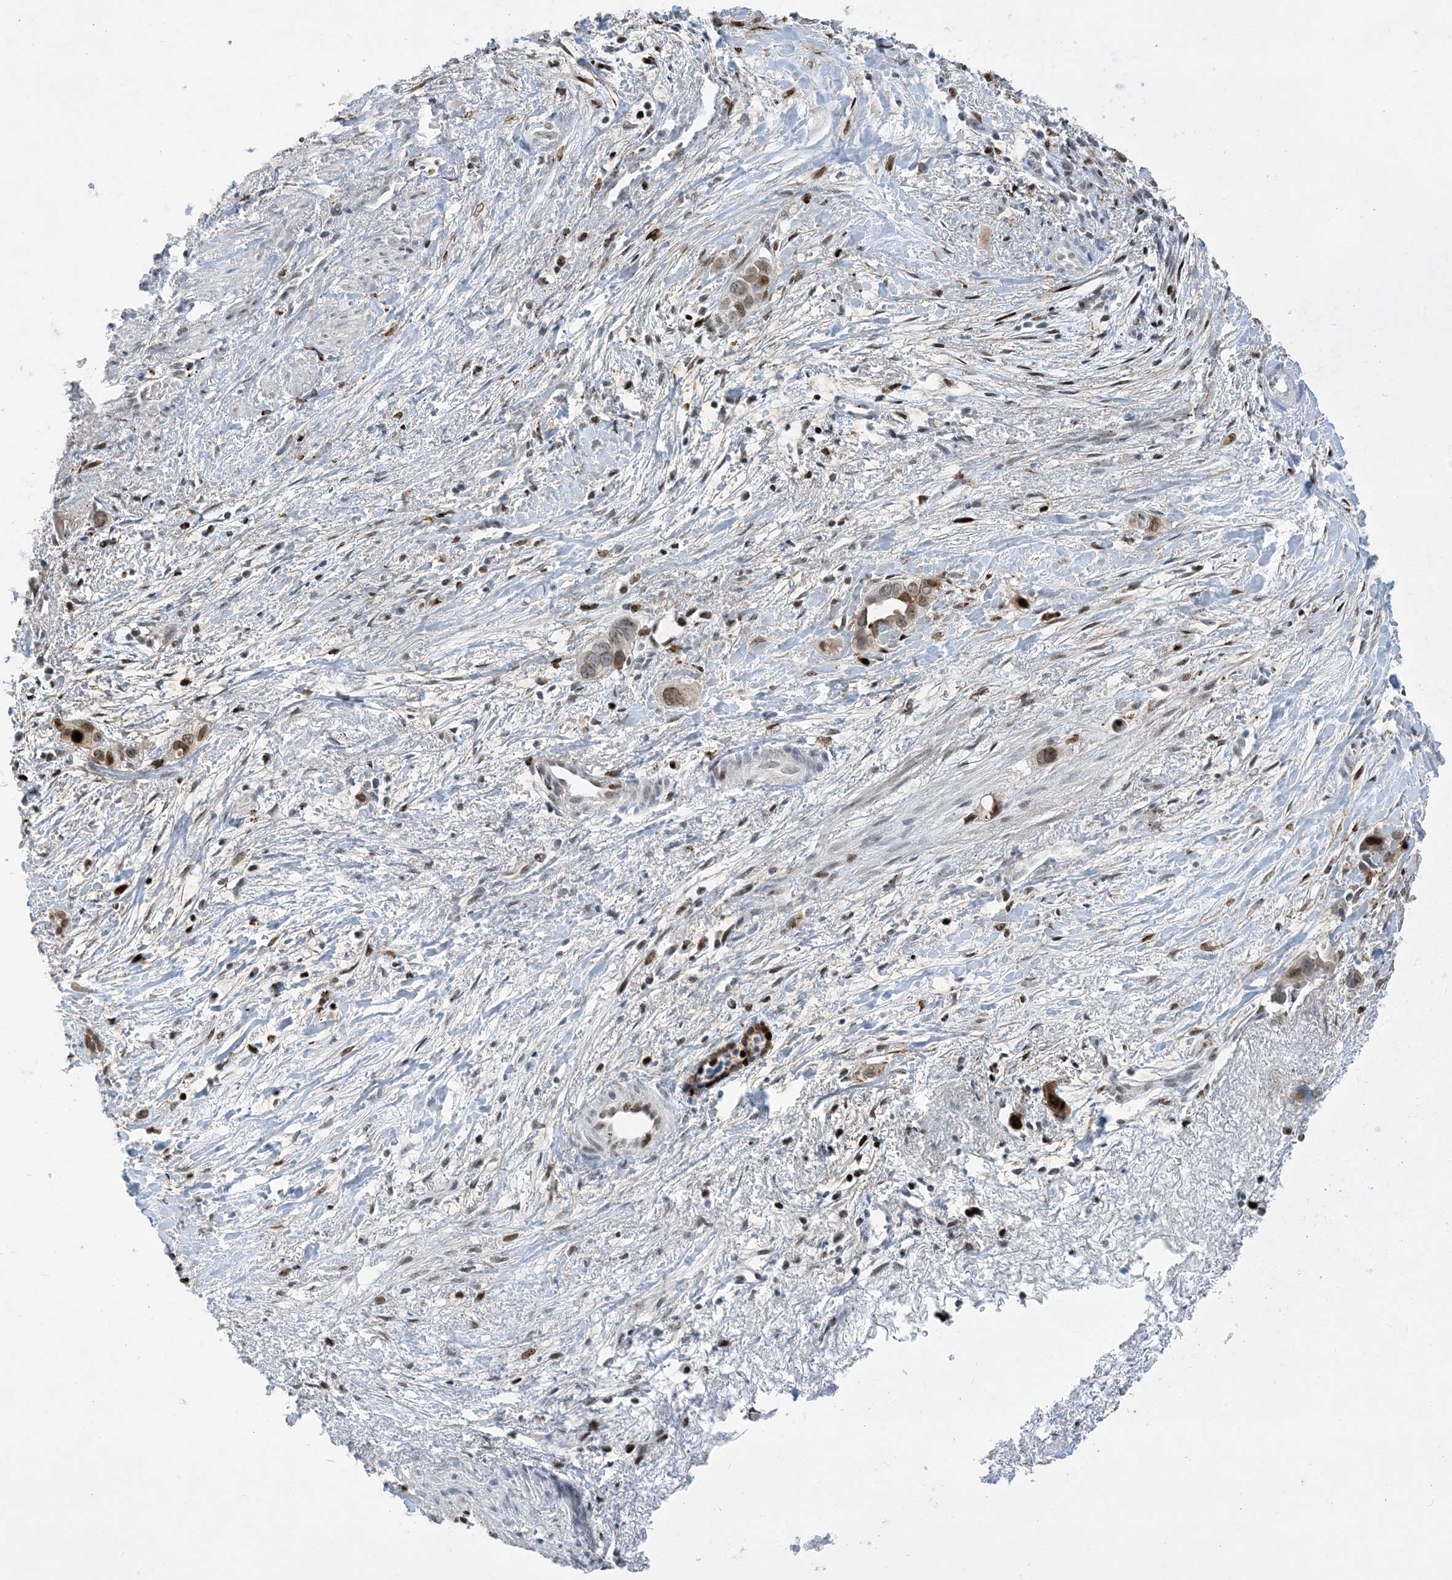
{"staining": {"intensity": "strong", "quantity": "25%-75%", "location": "nuclear"}, "tissue": "liver cancer", "cell_type": "Tumor cells", "image_type": "cancer", "snomed": [{"axis": "morphology", "description": "Cholangiocarcinoma"}, {"axis": "topography", "description": "Liver"}], "caption": "Protein expression analysis of liver cholangiocarcinoma exhibits strong nuclear expression in about 25%-75% of tumor cells.", "gene": "SLC25A53", "patient": {"sex": "female", "age": 79}}